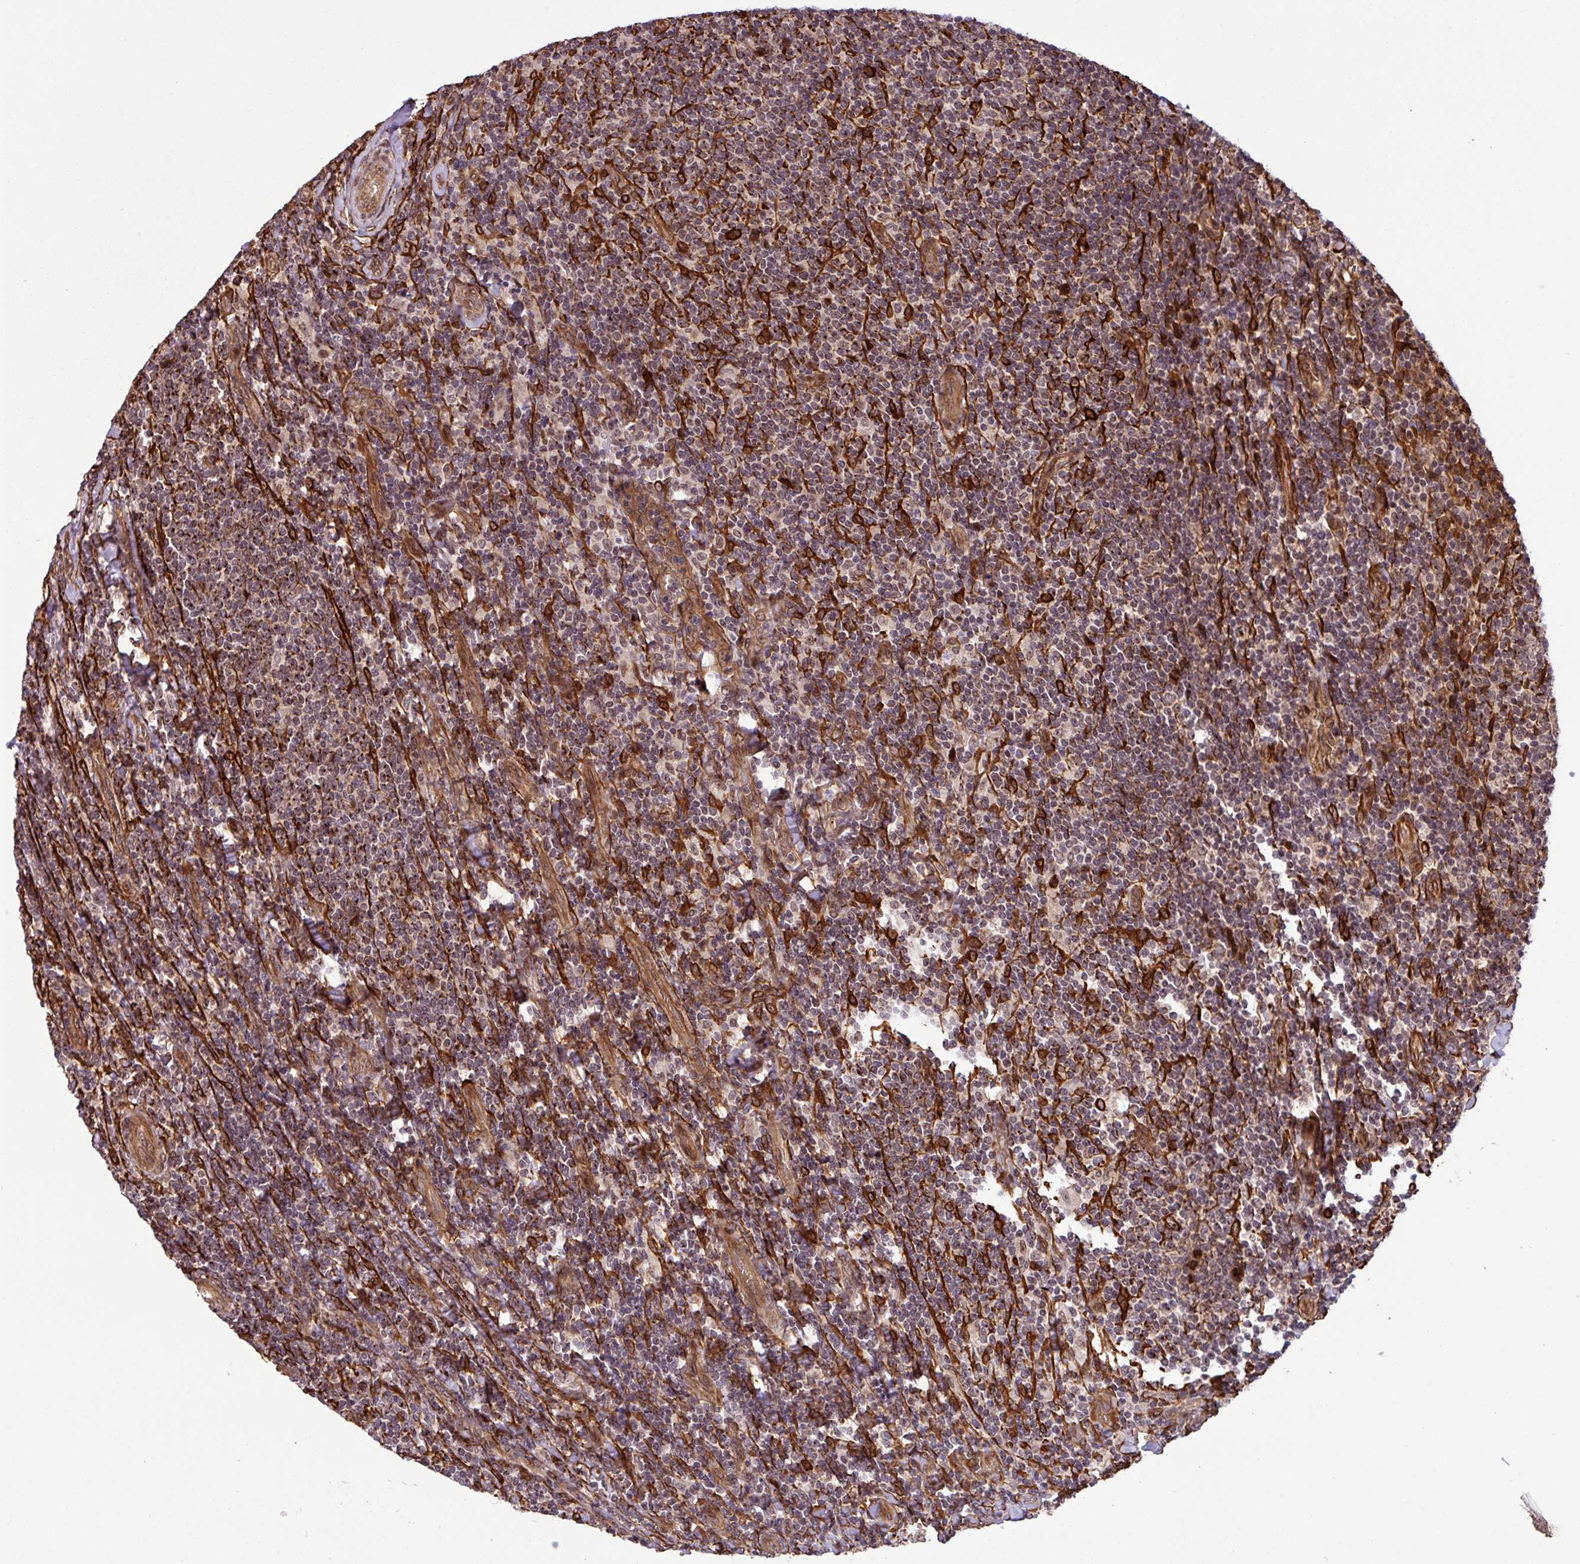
{"staining": {"intensity": "moderate", "quantity": "<25%", "location": "cytoplasmic/membranous"}, "tissue": "lymphoma", "cell_type": "Tumor cells", "image_type": "cancer", "snomed": [{"axis": "morphology", "description": "Malignant lymphoma, non-Hodgkin's type, Low grade"}, {"axis": "topography", "description": "Lymph node"}], "caption": "Low-grade malignant lymphoma, non-Hodgkin's type stained for a protein (brown) exhibits moderate cytoplasmic/membranous positive positivity in about <25% of tumor cells.", "gene": "C7orf50", "patient": {"sex": "male", "age": 52}}